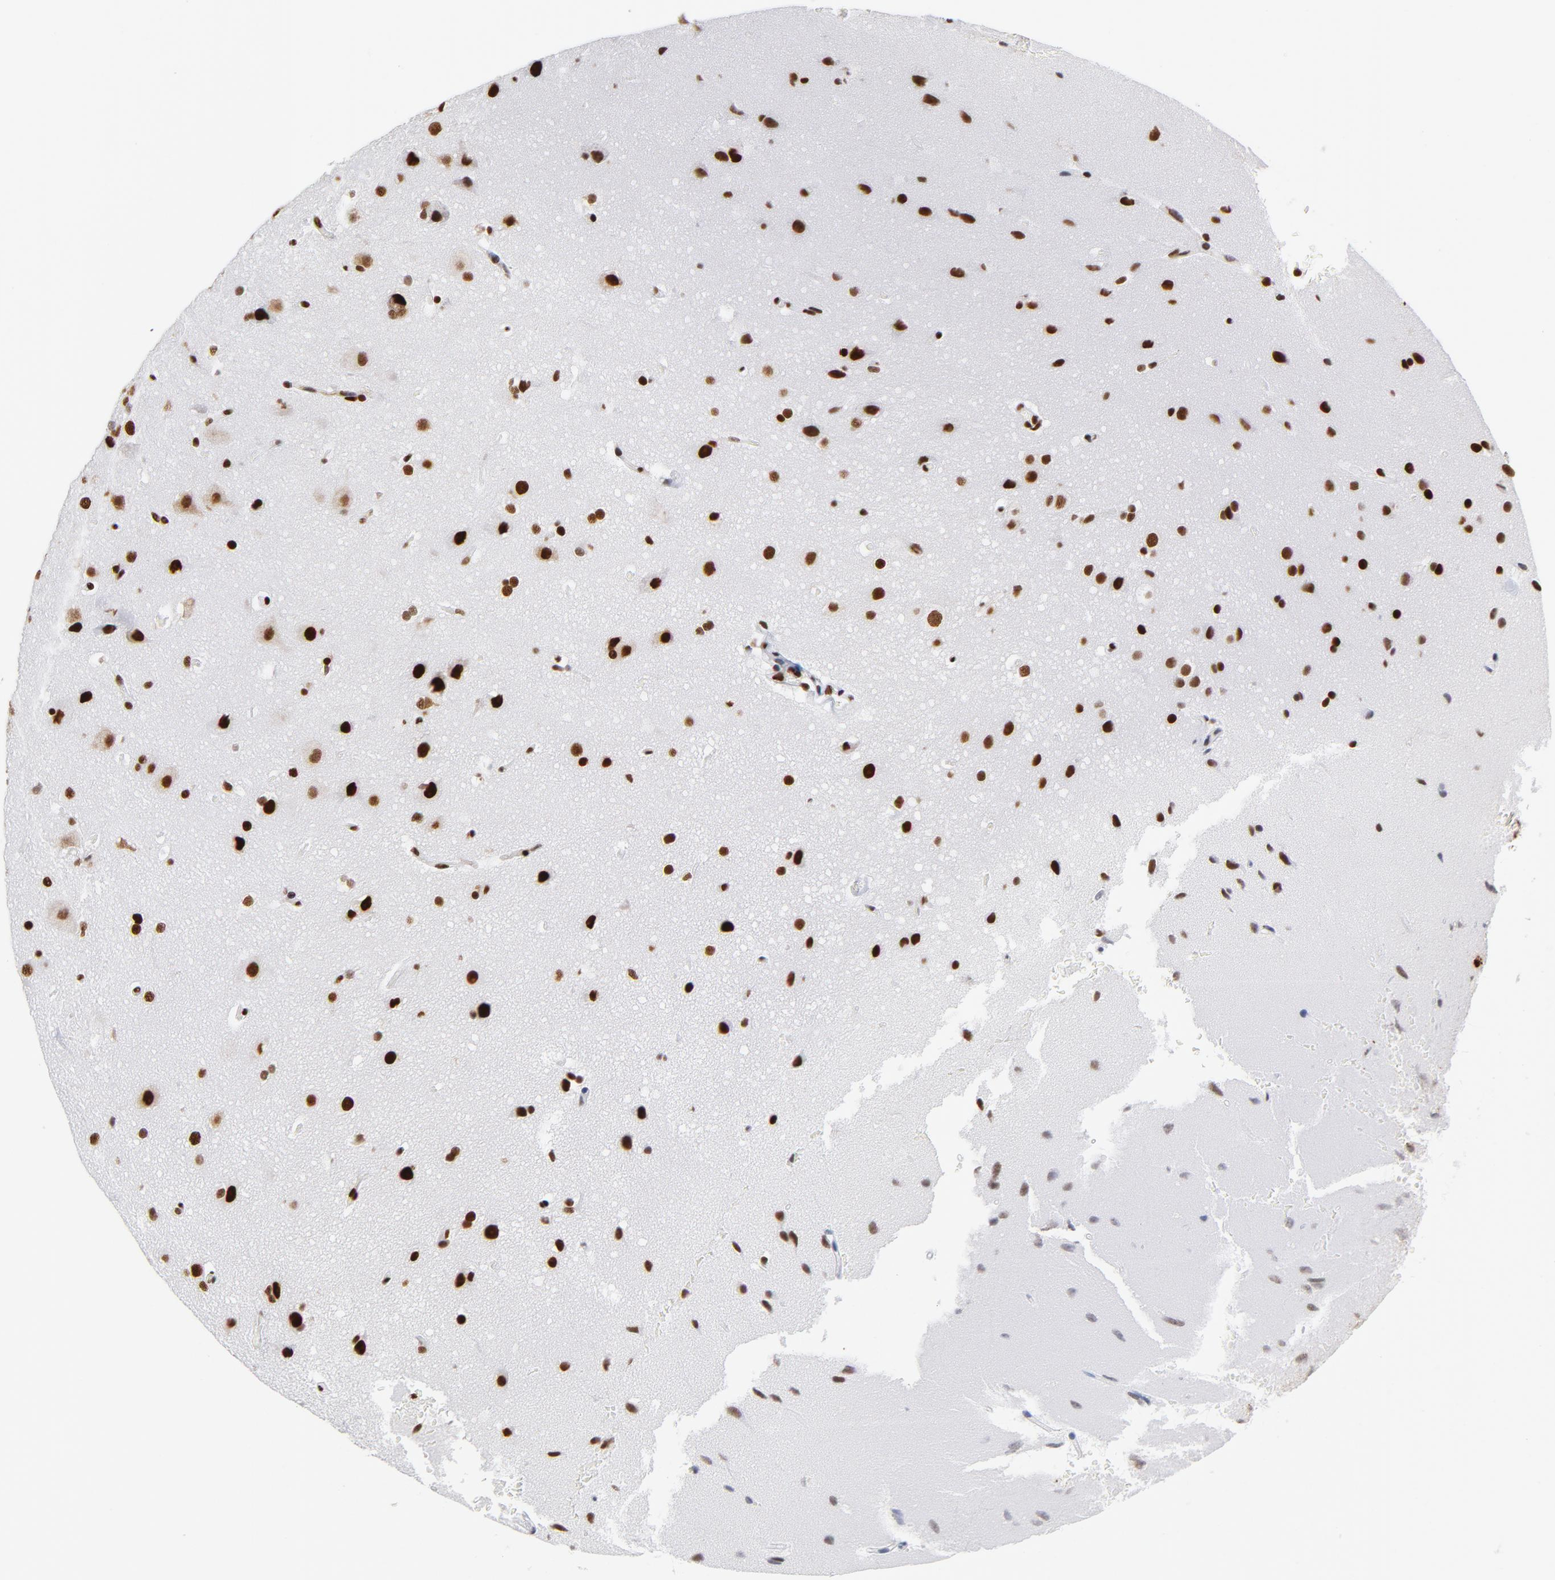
{"staining": {"intensity": "strong", "quantity": ">75%", "location": "nuclear"}, "tissue": "glioma", "cell_type": "Tumor cells", "image_type": "cancer", "snomed": [{"axis": "morphology", "description": "Glioma, malignant, Low grade"}, {"axis": "topography", "description": "Cerebral cortex"}], "caption": "IHC photomicrograph of neoplastic tissue: malignant glioma (low-grade) stained using IHC shows high levels of strong protein expression localized specifically in the nuclear of tumor cells, appearing as a nuclear brown color.", "gene": "XRCC5", "patient": {"sex": "female", "age": 47}}